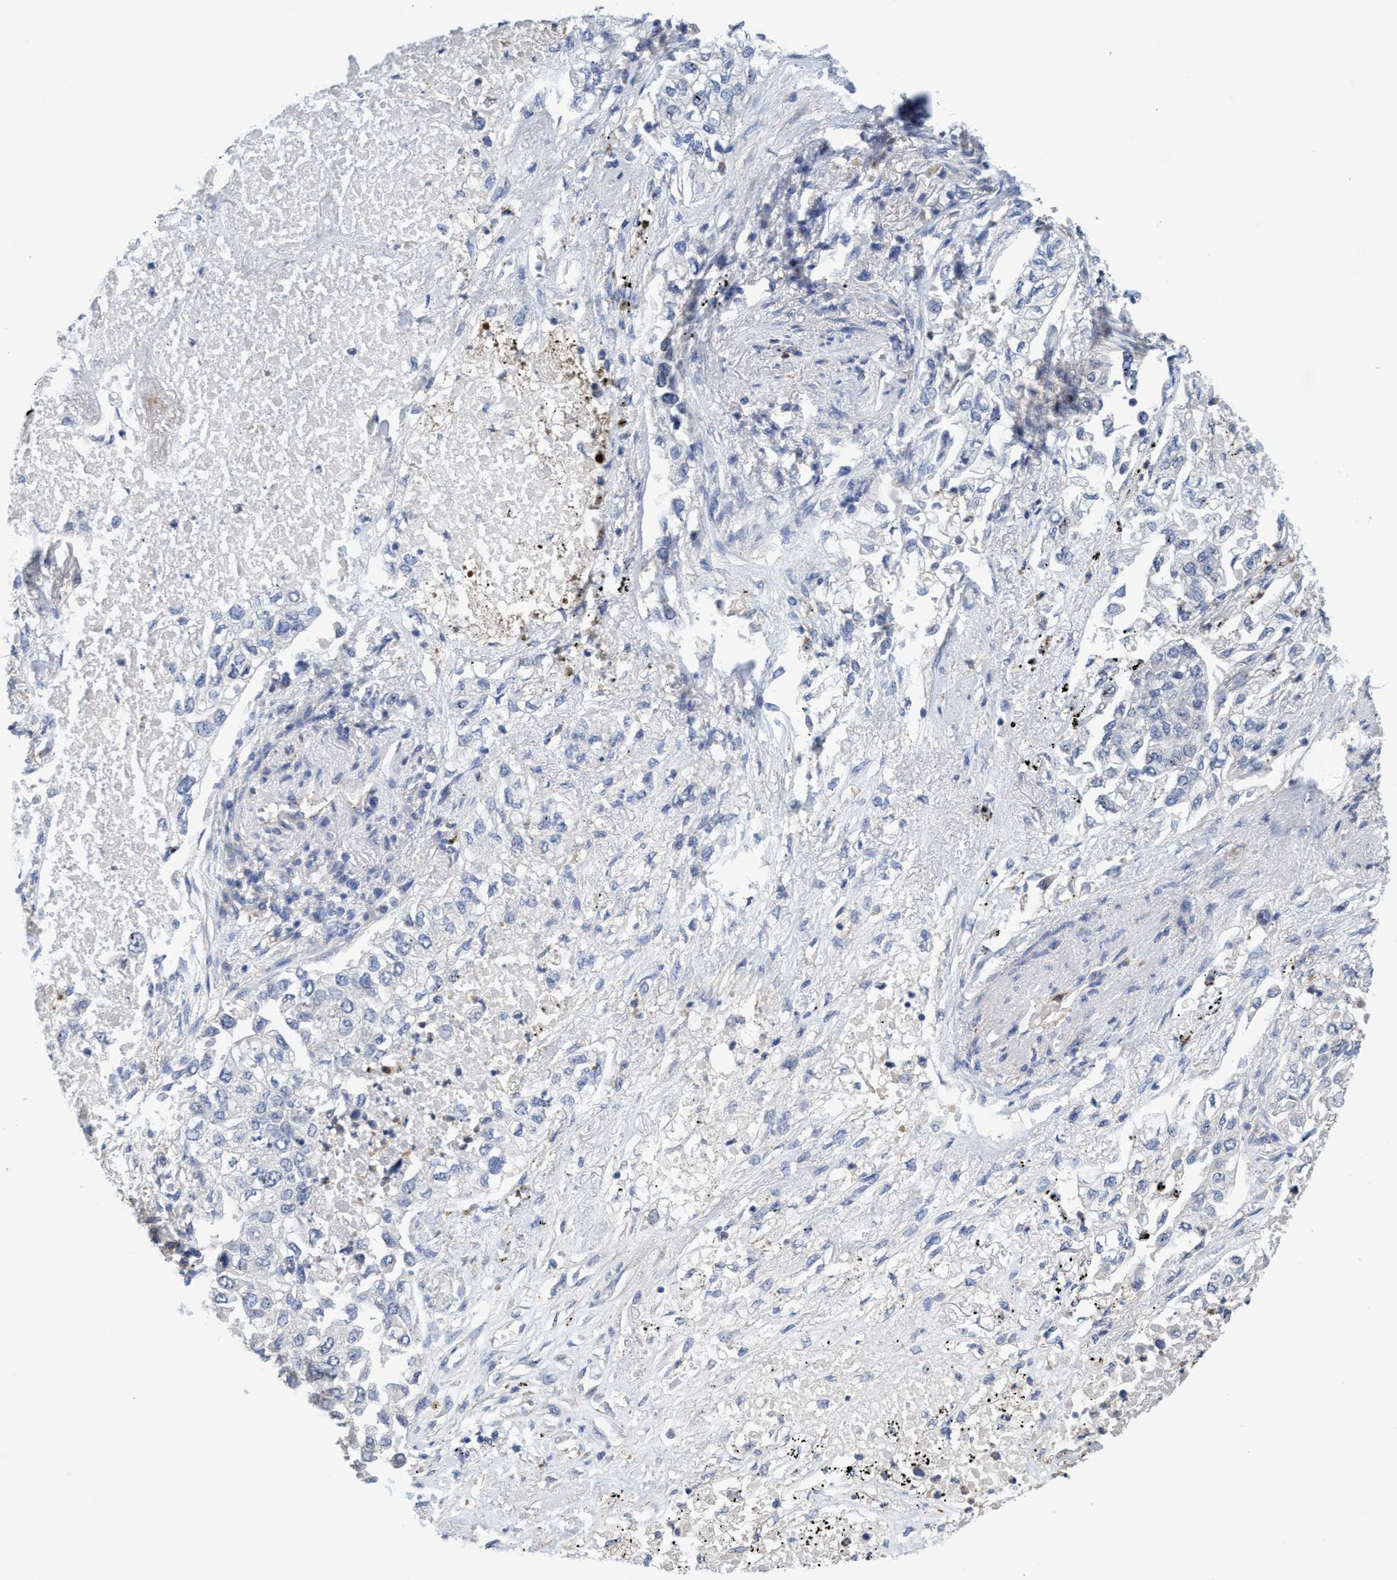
{"staining": {"intensity": "negative", "quantity": "none", "location": "none"}, "tissue": "lung cancer", "cell_type": "Tumor cells", "image_type": "cancer", "snomed": [{"axis": "morphology", "description": "Inflammation, NOS"}, {"axis": "morphology", "description": "Adenocarcinoma, NOS"}, {"axis": "topography", "description": "Lung"}], "caption": "Photomicrograph shows no protein expression in tumor cells of adenocarcinoma (lung) tissue.", "gene": "SEMA4D", "patient": {"sex": "male", "age": 63}}